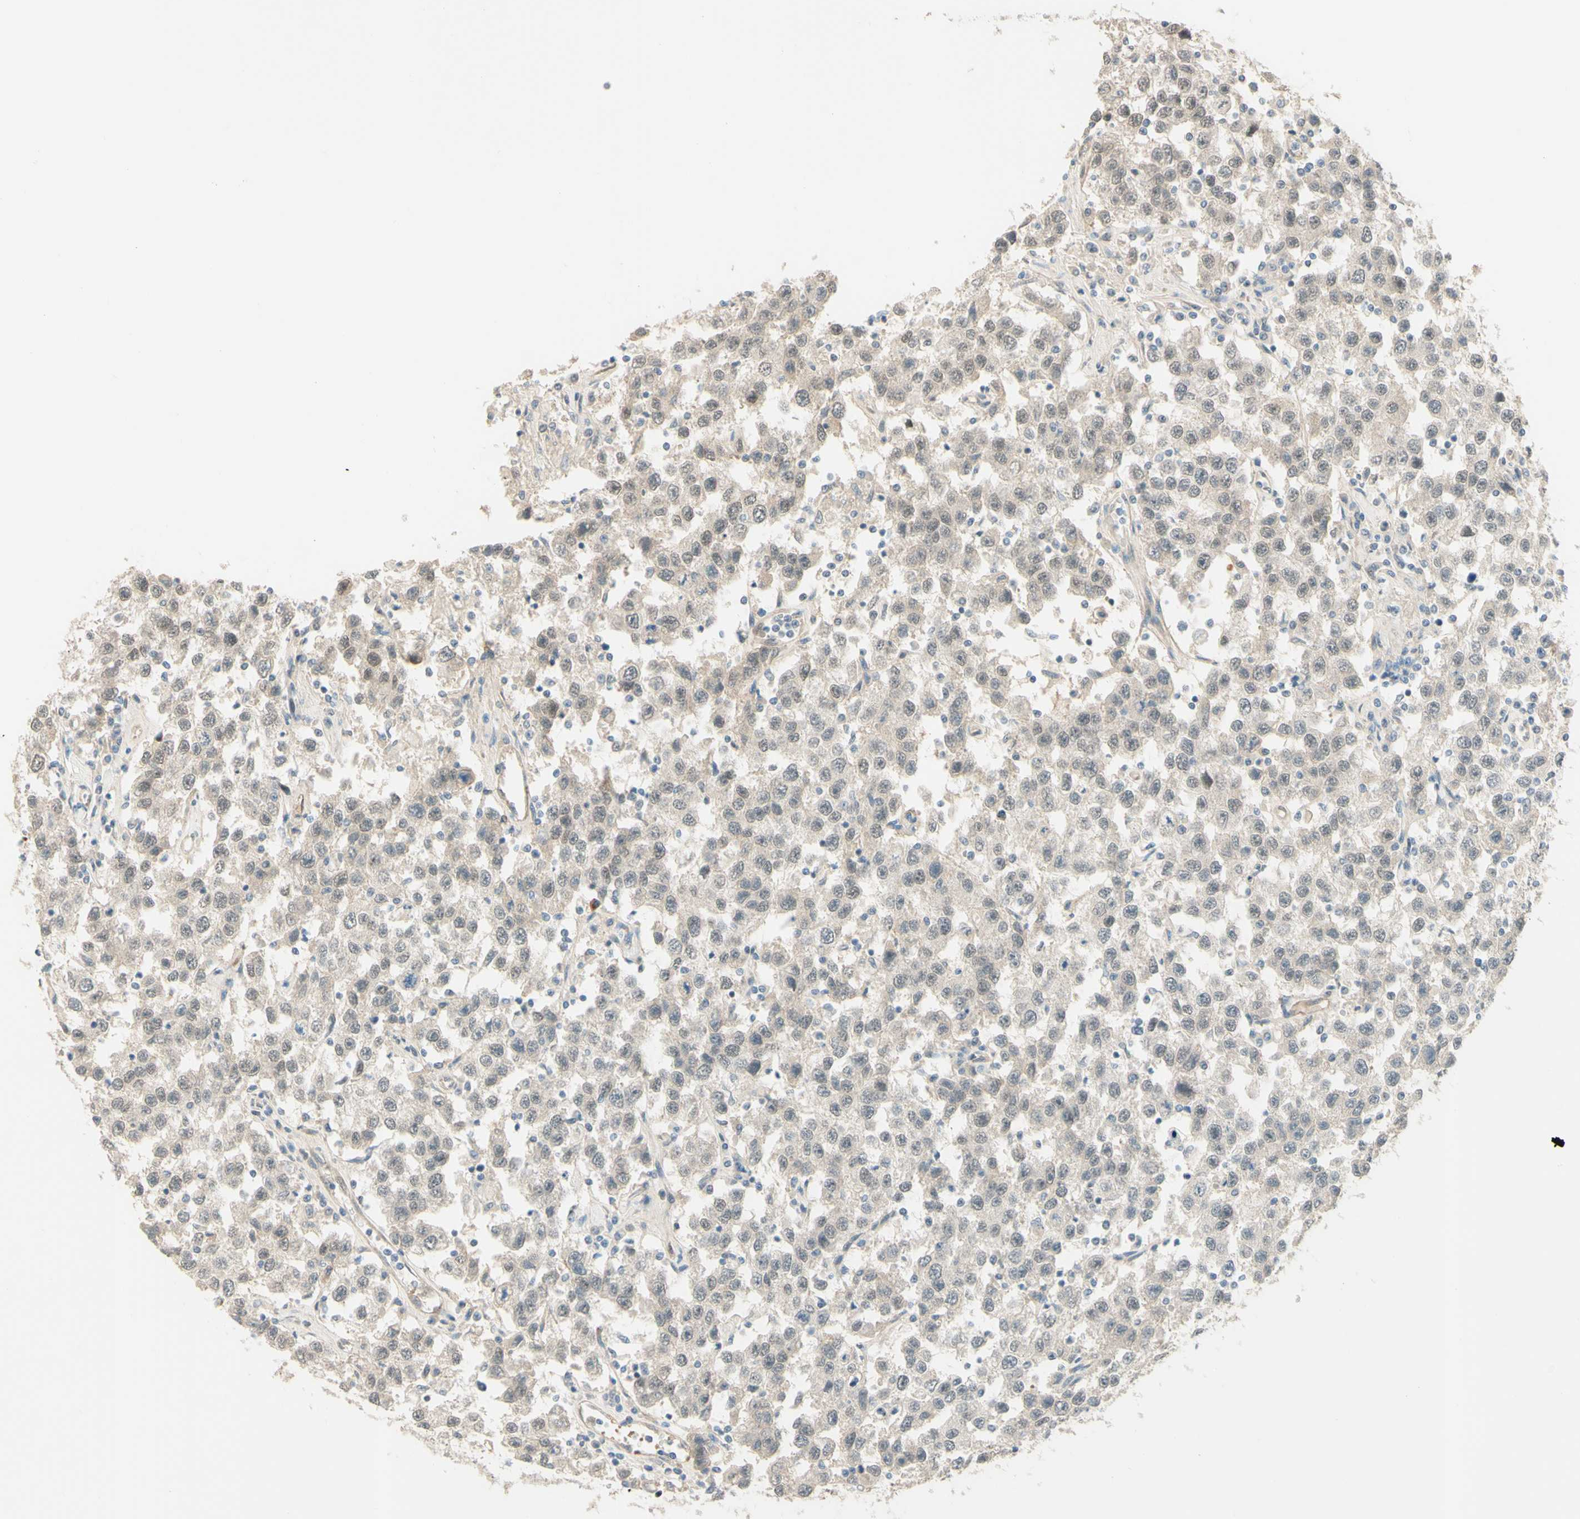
{"staining": {"intensity": "negative", "quantity": "none", "location": "none"}, "tissue": "testis cancer", "cell_type": "Tumor cells", "image_type": "cancer", "snomed": [{"axis": "morphology", "description": "Seminoma, NOS"}, {"axis": "topography", "description": "Testis"}], "caption": "Image shows no protein staining in tumor cells of testis seminoma tissue. (DAB immunohistochemistry visualized using brightfield microscopy, high magnification).", "gene": "ANGPT2", "patient": {"sex": "male", "age": 41}}